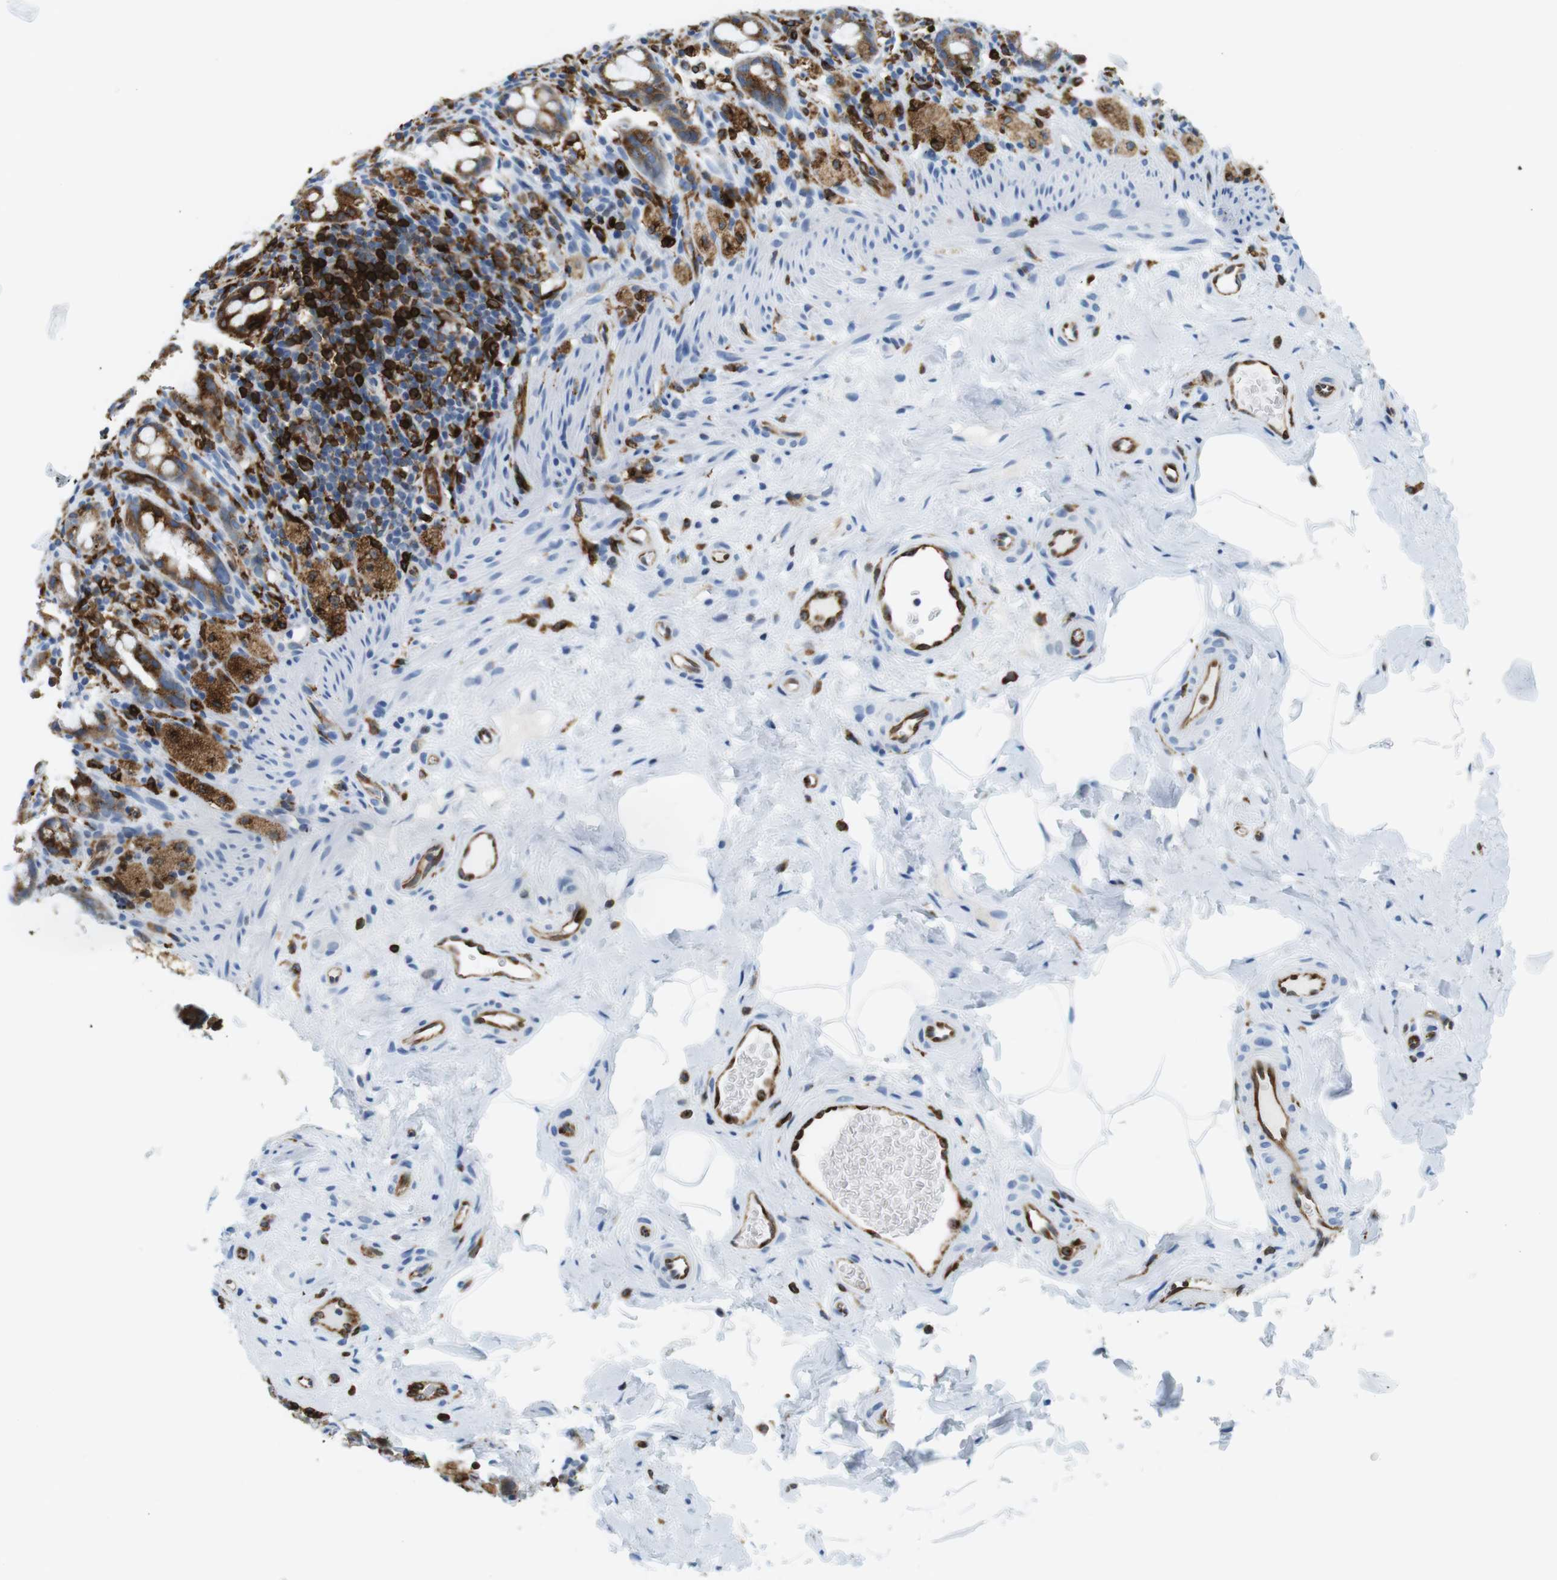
{"staining": {"intensity": "moderate", "quantity": "<25%", "location": "cytoplasmic/membranous"}, "tissue": "rectum", "cell_type": "Glandular cells", "image_type": "normal", "snomed": [{"axis": "morphology", "description": "Normal tissue, NOS"}, {"axis": "topography", "description": "Rectum"}], "caption": "Protein staining by IHC exhibits moderate cytoplasmic/membranous expression in about <25% of glandular cells in unremarkable rectum. Using DAB (3,3'-diaminobenzidine) (brown) and hematoxylin (blue) stains, captured at high magnification using brightfield microscopy.", "gene": "CIITA", "patient": {"sex": "male", "age": 44}}